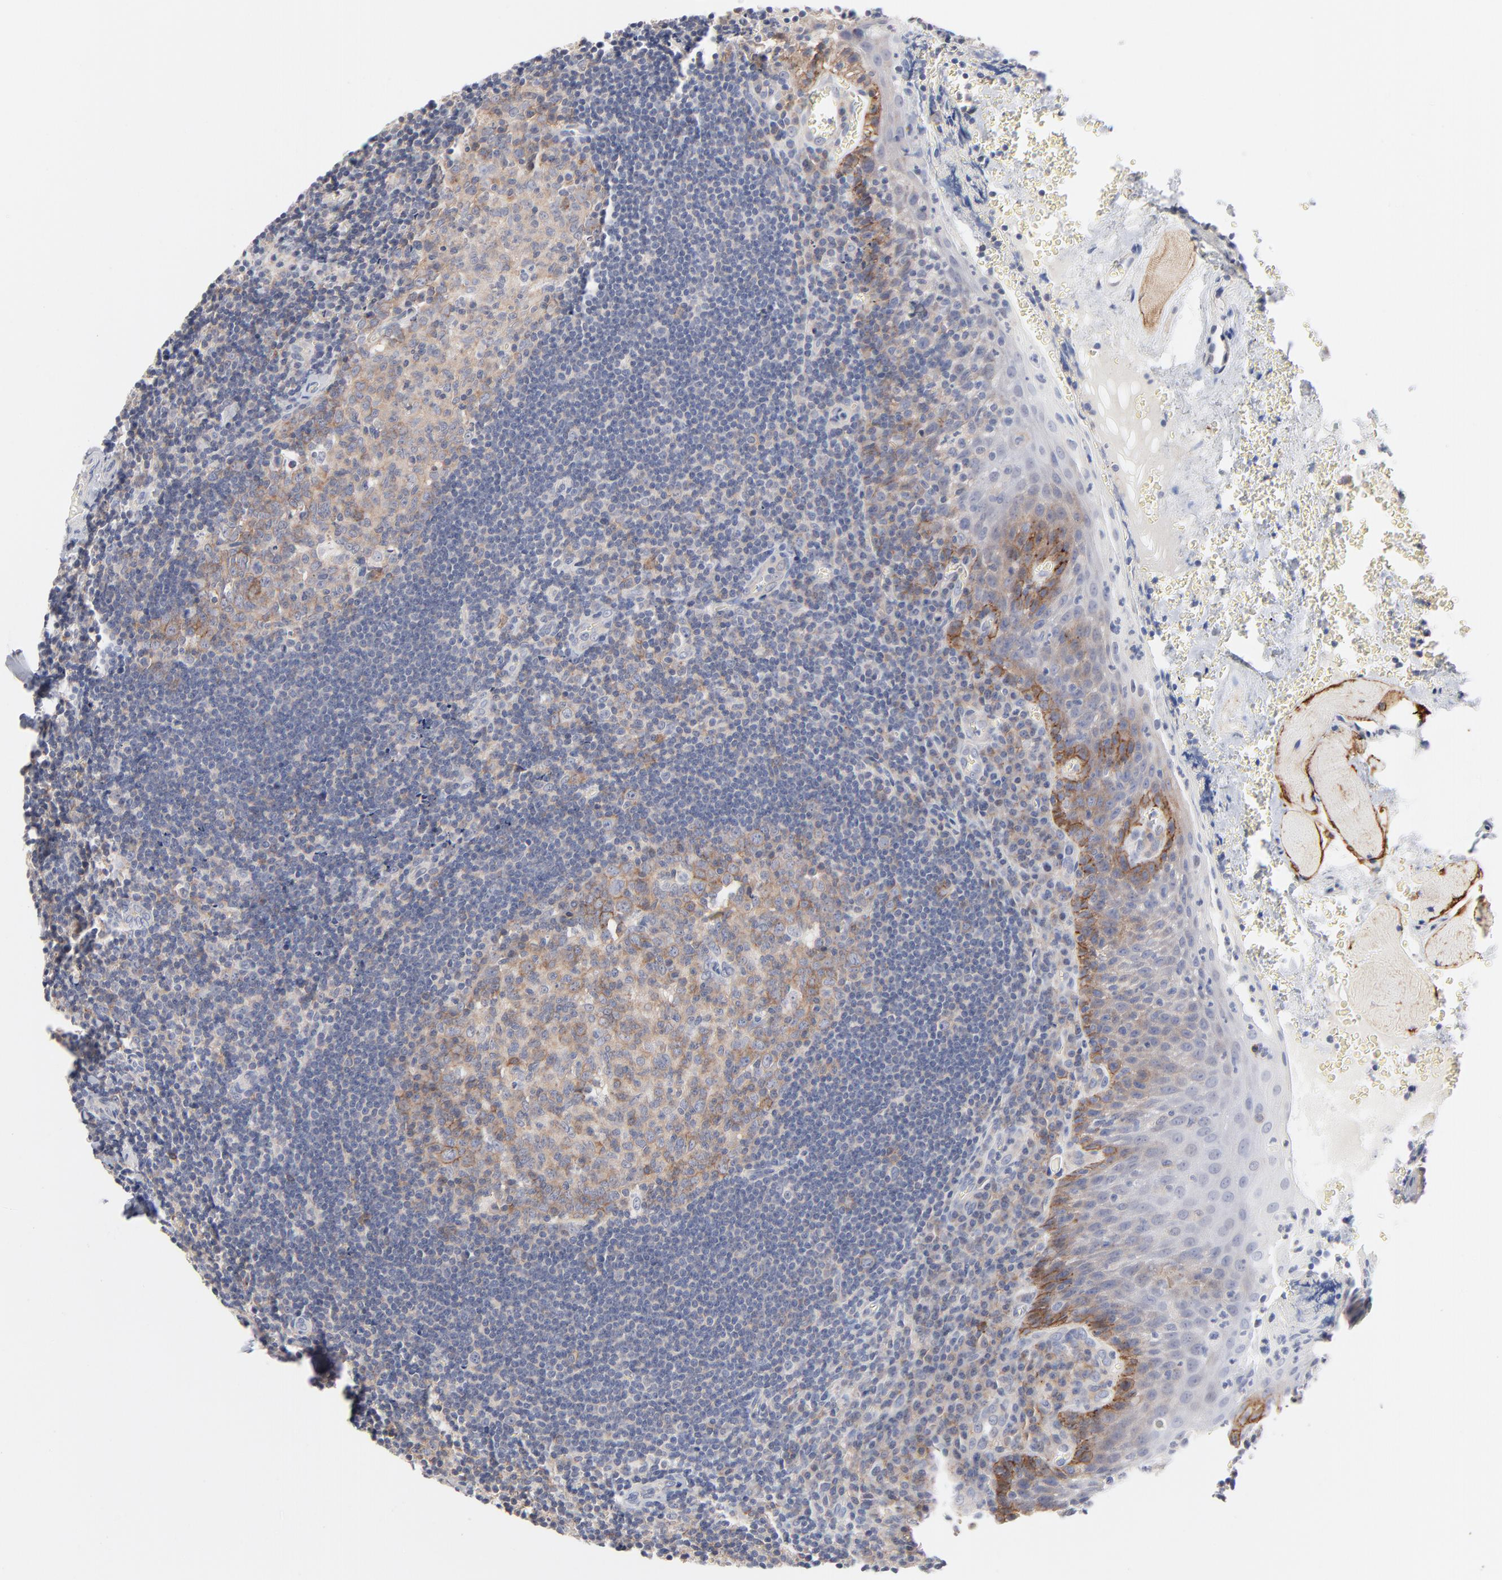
{"staining": {"intensity": "weak", "quantity": ">75%", "location": "cytoplasmic/membranous"}, "tissue": "tonsil", "cell_type": "Germinal center cells", "image_type": "normal", "snomed": [{"axis": "morphology", "description": "Normal tissue, NOS"}, {"axis": "topography", "description": "Tonsil"}], "caption": "Immunohistochemical staining of normal human tonsil demonstrates >75% levels of weak cytoplasmic/membranous protein staining in approximately >75% of germinal center cells.", "gene": "SLC16A1", "patient": {"sex": "male", "age": 20}}